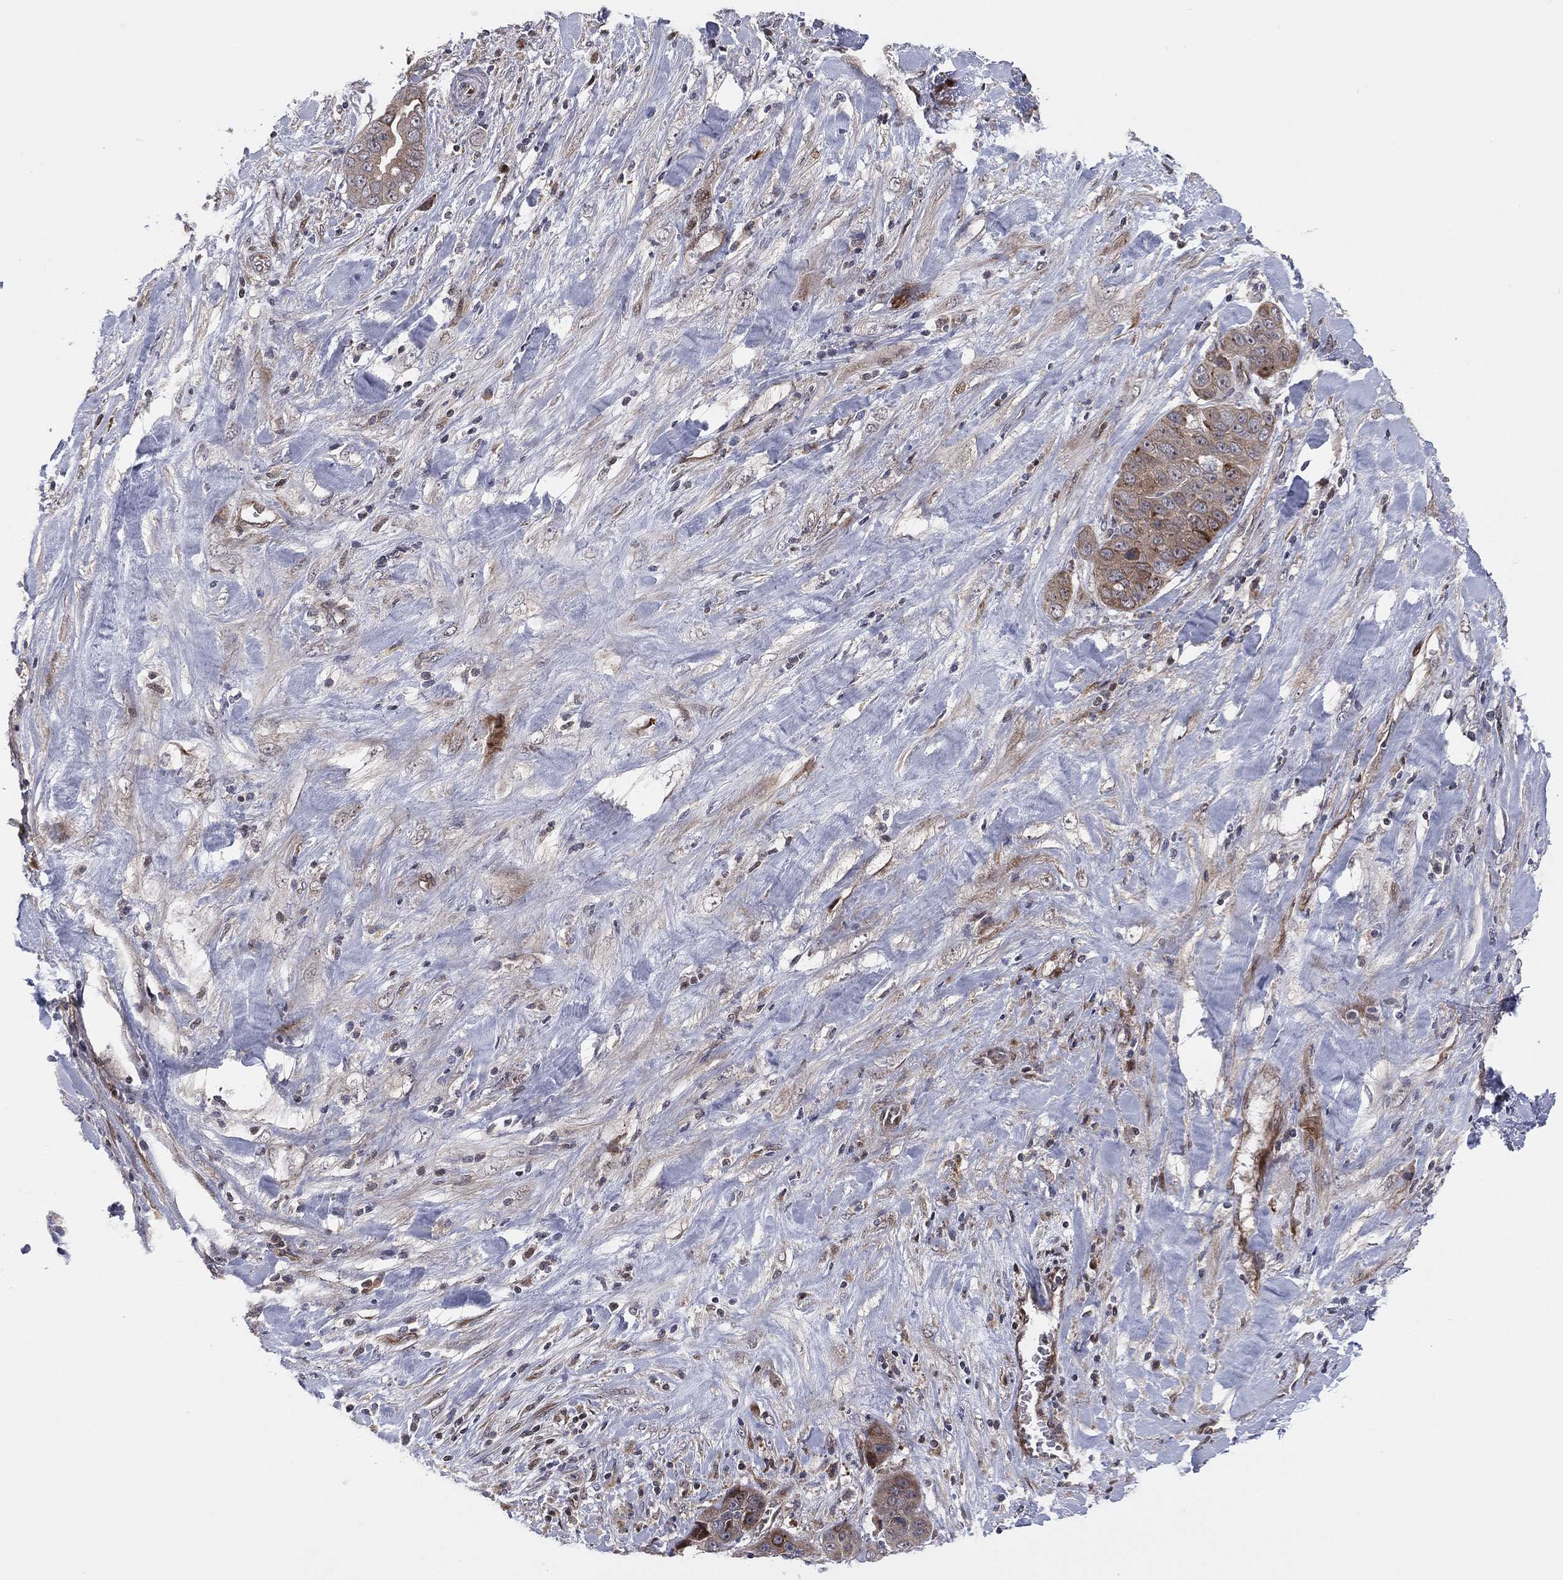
{"staining": {"intensity": "moderate", "quantity": "25%-75%", "location": "cytoplasmic/membranous"}, "tissue": "liver cancer", "cell_type": "Tumor cells", "image_type": "cancer", "snomed": [{"axis": "morphology", "description": "Cholangiocarcinoma"}, {"axis": "topography", "description": "Liver"}], "caption": "Human liver cholangiocarcinoma stained for a protein (brown) shows moderate cytoplasmic/membranous positive expression in approximately 25%-75% of tumor cells.", "gene": "UTP14A", "patient": {"sex": "female", "age": 52}}